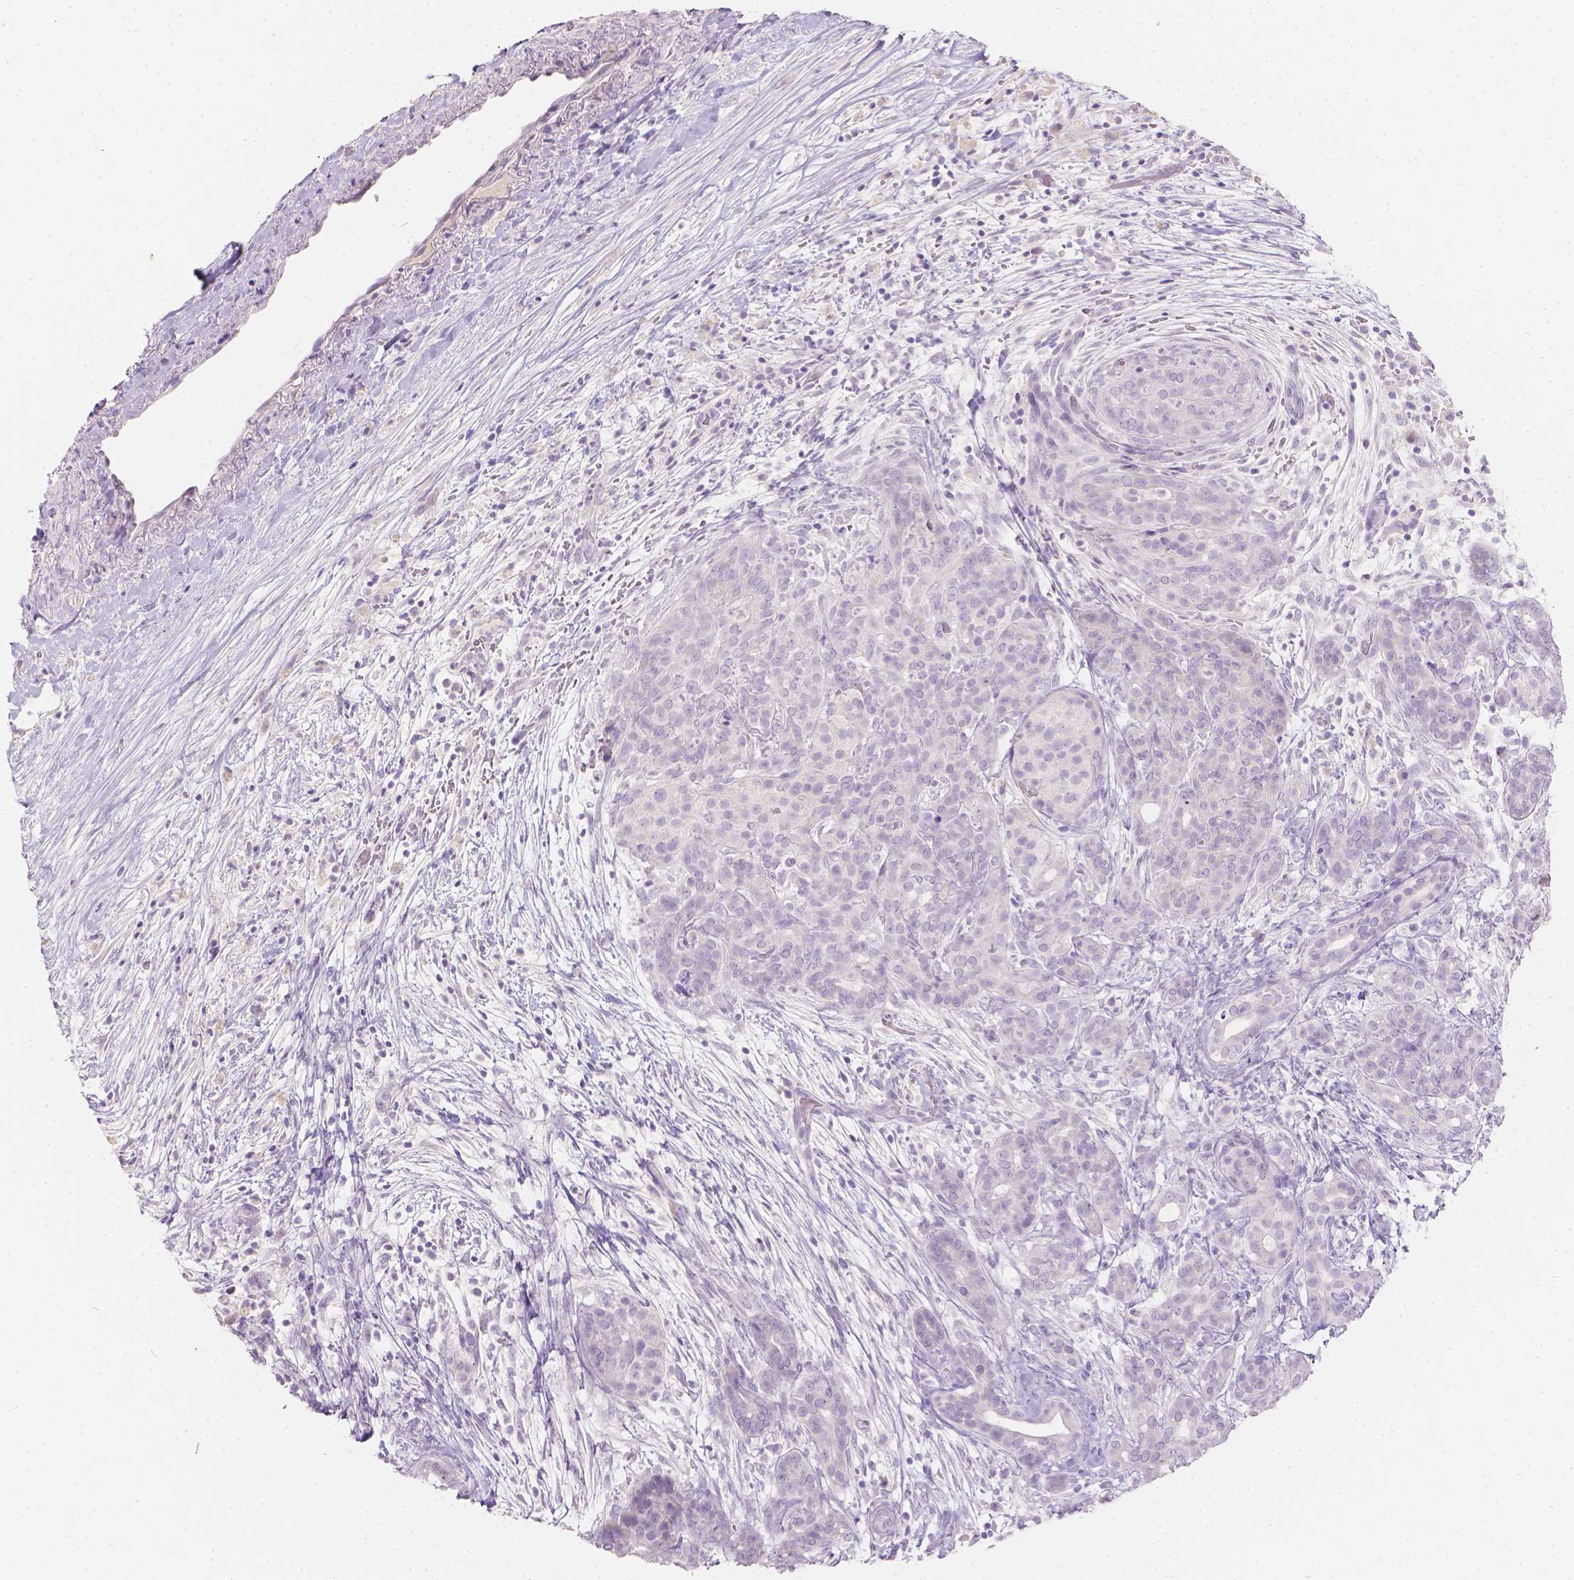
{"staining": {"intensity": "negative", "quantity": "none", "location": "none"}, "tissue": "pancreatic cancer", "cell_type": "Tumor cells", "image_type": "cancer", "snomed": [{"axis": "morphology", "description": "Adenocarcinoma, NOS"}, {"axis": "topography", "description": "Pancreas"}], "caption": "This is an immunohistochemistry photomicrograph of pancreatic cancer (adenocarcinoma). There is no expression in tumor cells.", "gene": "HTN3", "patient": {"sex": "male", "age": 44}}